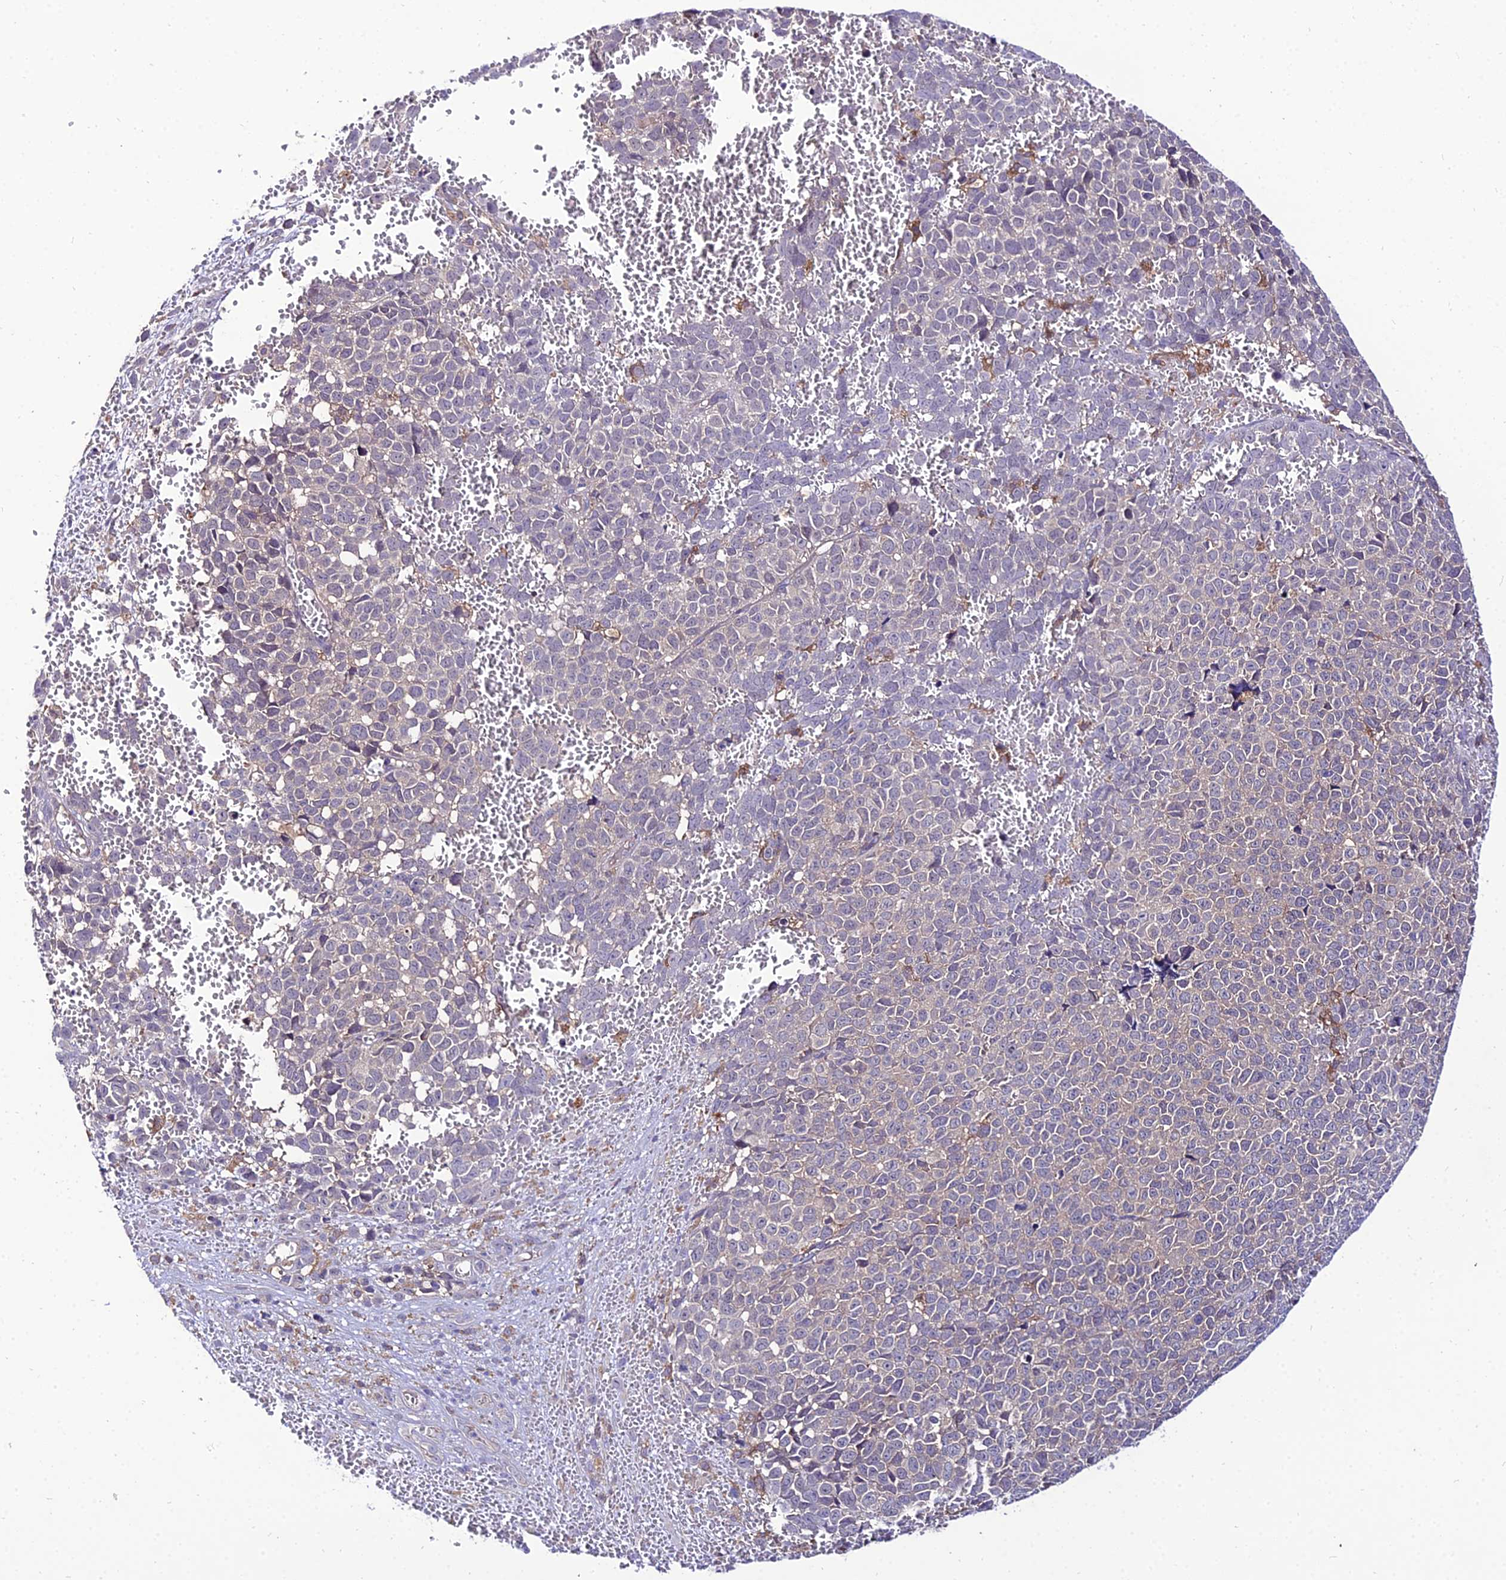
{"staining": {"intensity": "negative", "quantity": "none", "location": "none"}, "tissue": "melanoma", "cell_type": "Tumor cells", "image_type": "cancer", "snomed": [{"axis": "morphology", "description": "Malignant melanoma, NOS"}, {"axis": "topography", "description": "Nose, NOS"}], "caption": "Immunohistochemistry (IHC) image of melanoma stained for a protein (brown), which displays no positivity in tumor cells.", "gene": "C2orf69", "patient": {"sex": "female", "age": 48}}